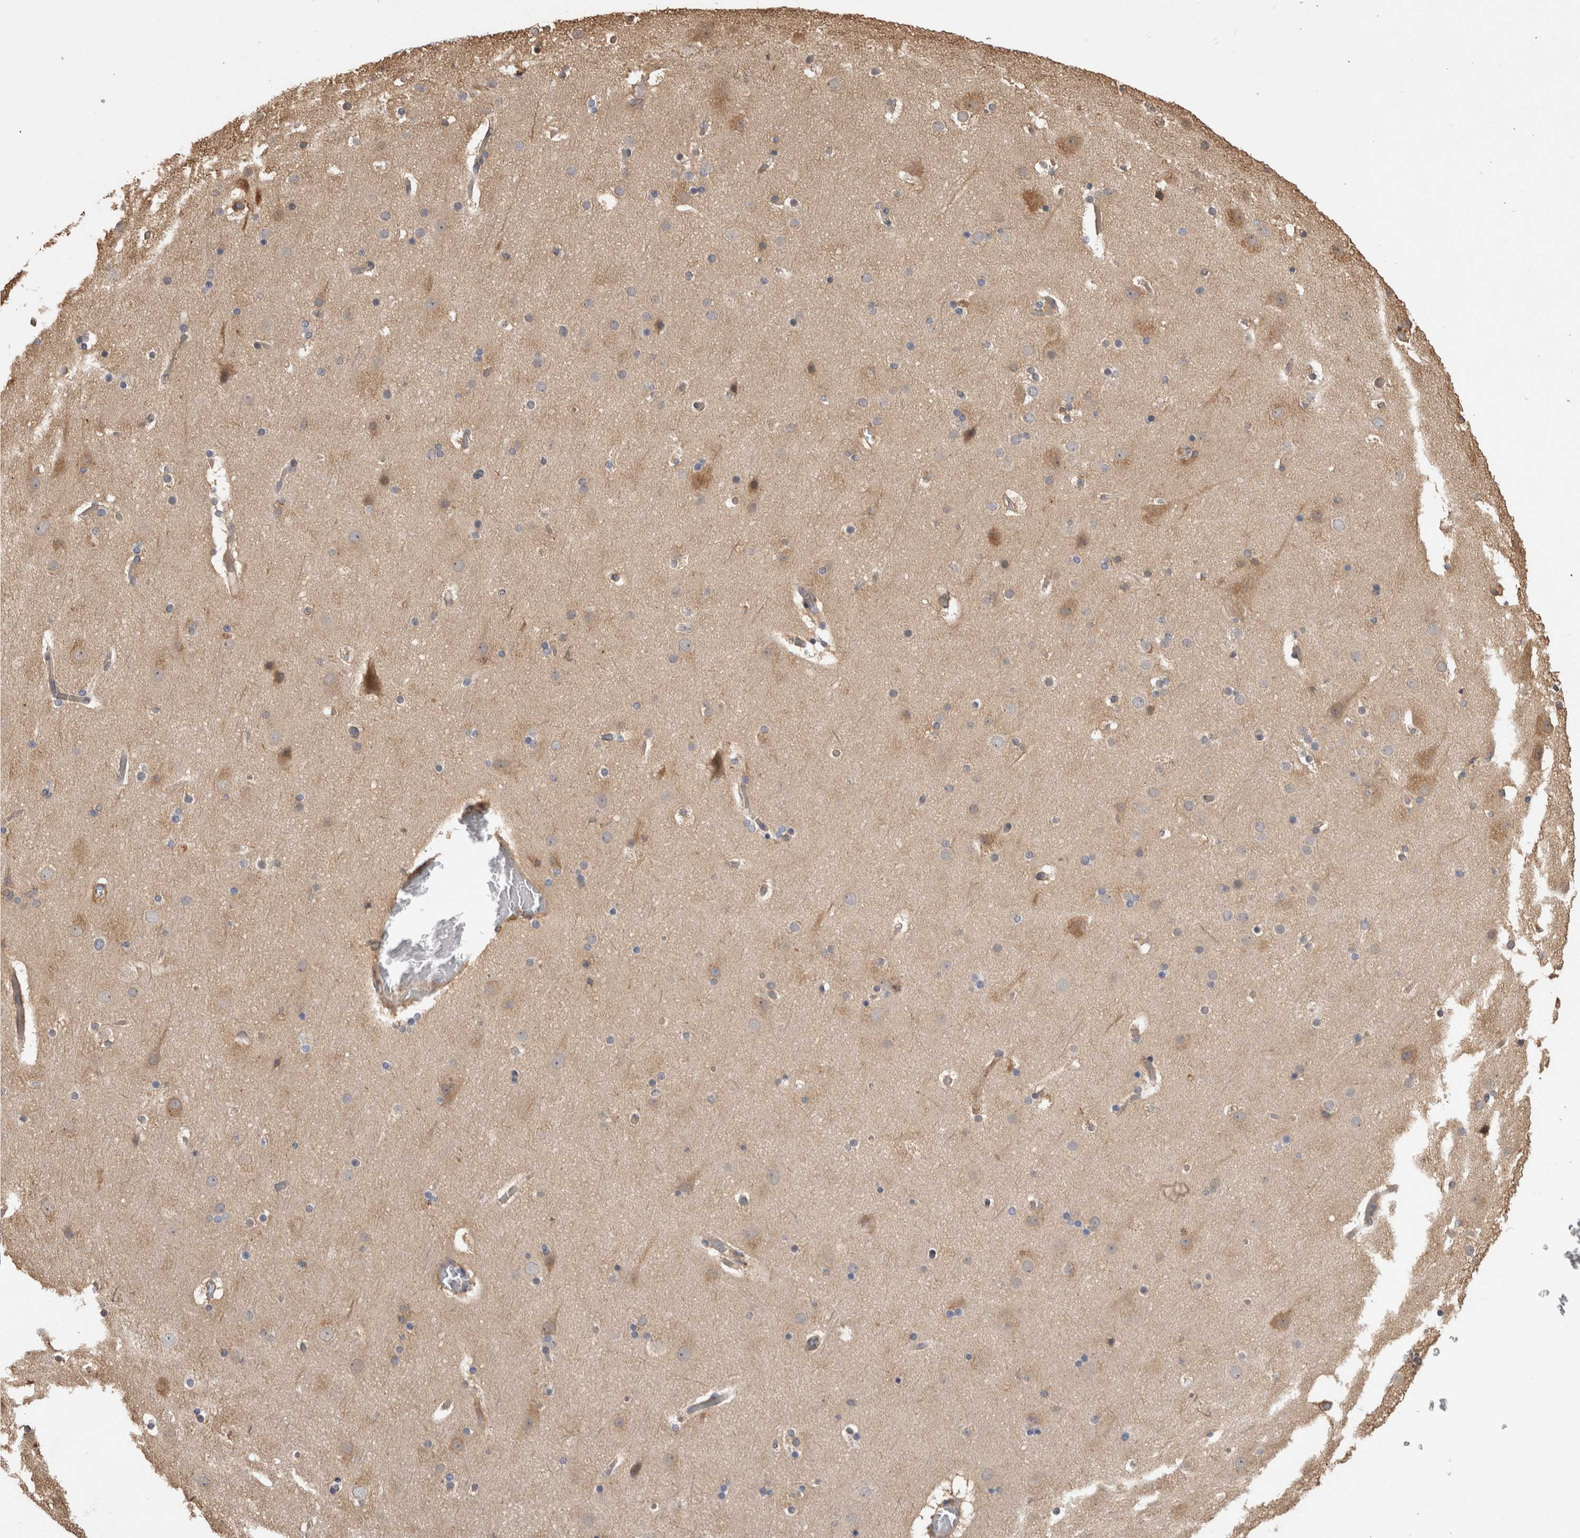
{"staining": {"intensity": "moderate", "quantity": "25%-75%", "location": "cytoplasmic/membranous"}, "tissue": "cerebral cortex", "cell_type": "Endothelial cells", "image_type": "normal", "snomed": [{"axis": "morphology", "description": "Normal tissue, NOS"}, {"axis": "topography", "description": "Cerebral cortex"}], "caption": "Human cerebral cortex stained with a brown dye demonstrates moderate cytoplasmic/membranous positive positivity in about 25%-75% of endothelial cells.", "gene": "CLIP1", "patient": {"sex": "male", "age": 57}}